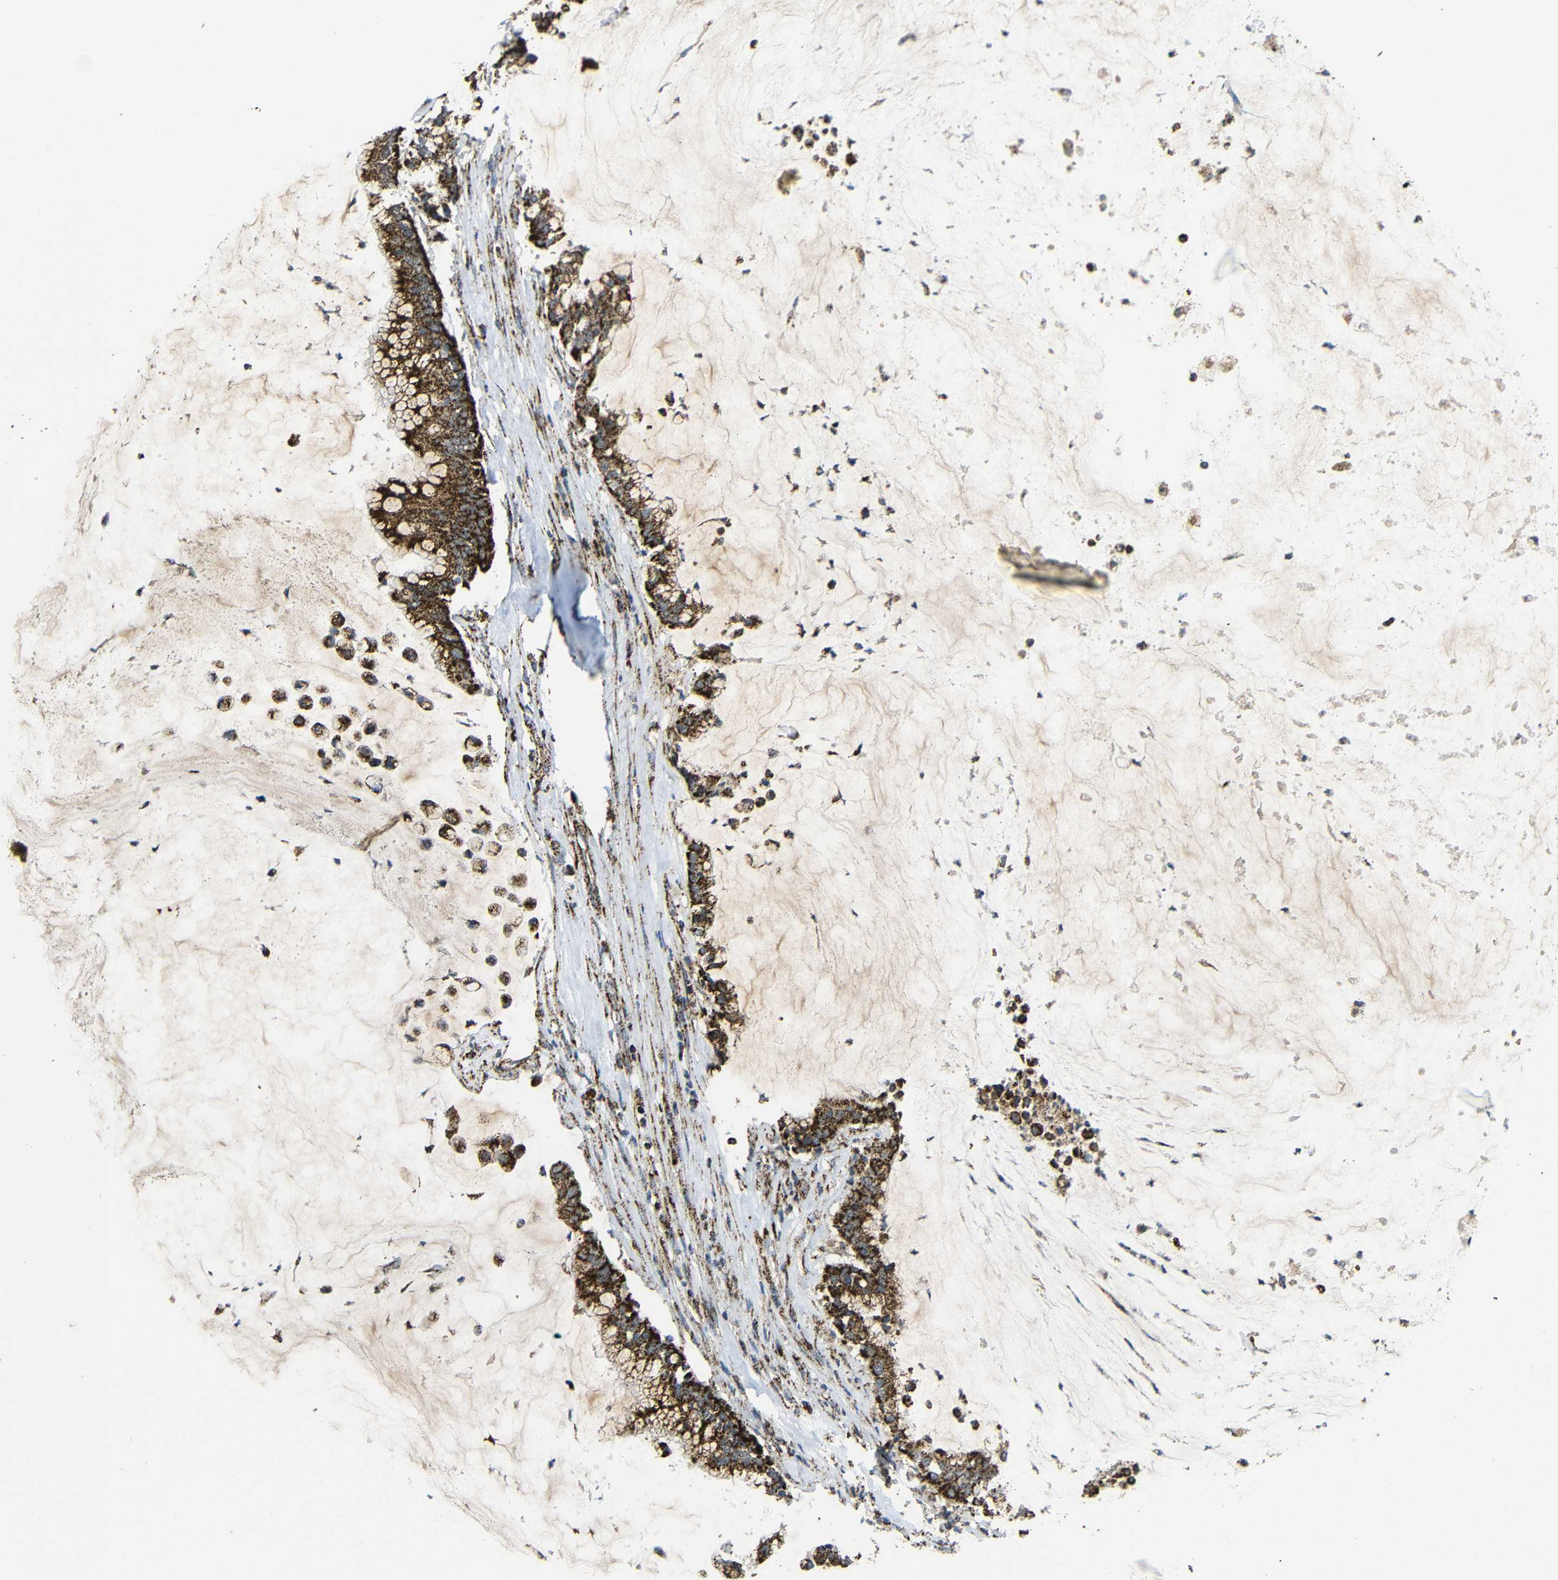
{"staining": {"intensity": "strong", "quantity": ">75%", "location": "cytoplasmic/membranous"}, "tissue": "pancreatic cancer", "cell_type": "Tumor cells", "image_type": "cancer", "snomed": [{"axis": "morphology", "description": "Adenocarcinoma, NOS"}, {"axis": "topography", "description": "Pancreas"}], "caption": "Pancreatic cancer (adenocarcinoma) stained with a brown dye reveals strong cytoplasmic/membranous positive staining in about >75% of tumor cells.", "gene": "ATP5F1A", "patient": {"sex": "male", "age": 41}}